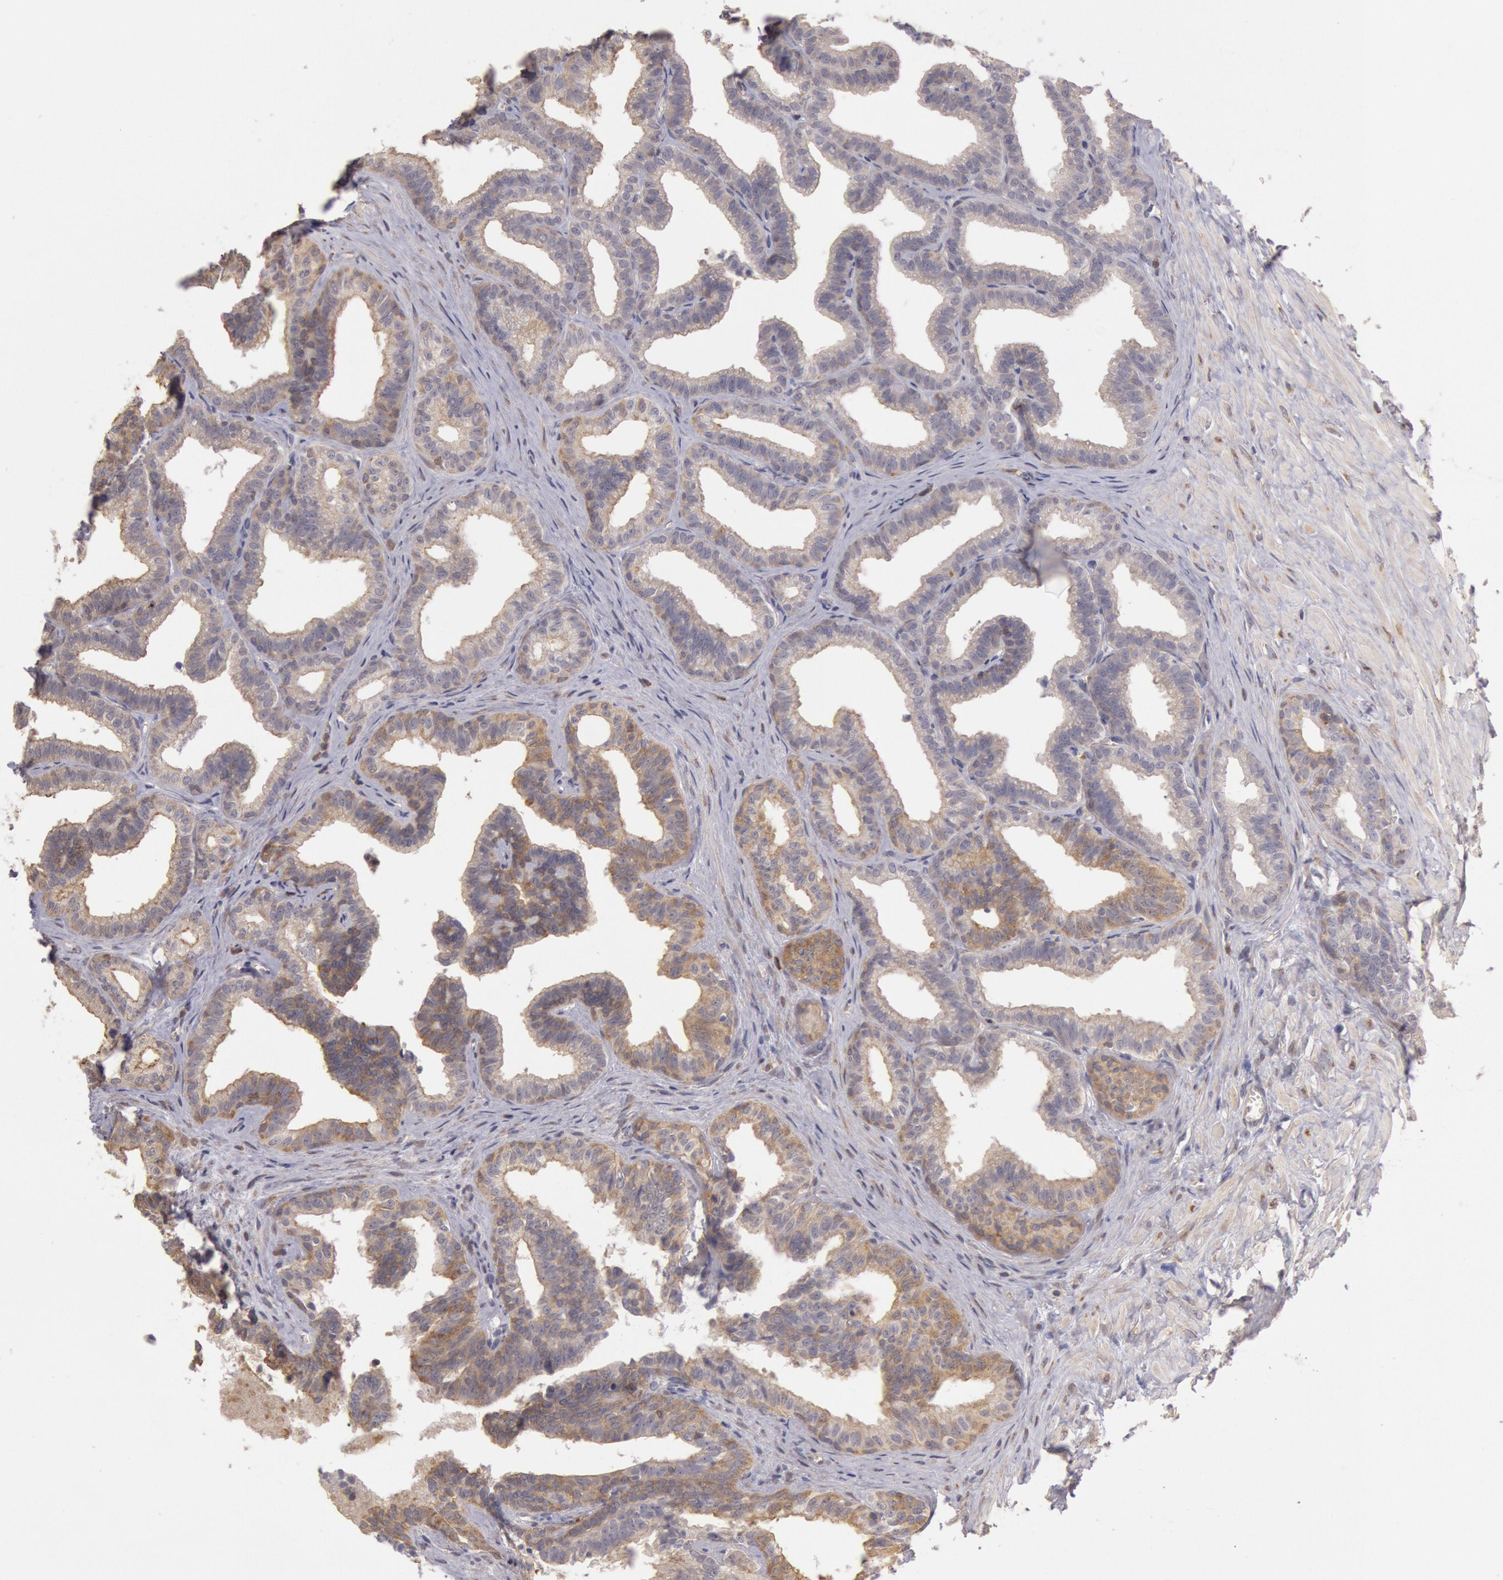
{"staining": {"intensity": "moderate", "quantity": ">75%", "location": "cytoplasmic/membranous"}, "tissue": "seminal vesicle", "cell_type": "Glandular cells", "image_type": "normal", "snomed": [{"axis": "morphology", "description": "Normal tissue, NOS"}, {"axis": "topography", "description": "Seminal veicle"}], "caption": "A brown stain shows moderate cytoplasmic/membranous positivity of a protein in glandular cells of benign seminal vesicle. (brown staining indicates protein expression, while blue staining denotes nuclei).", "gene": "NMT2", "patient": {"sex": "male", "age": 26}}